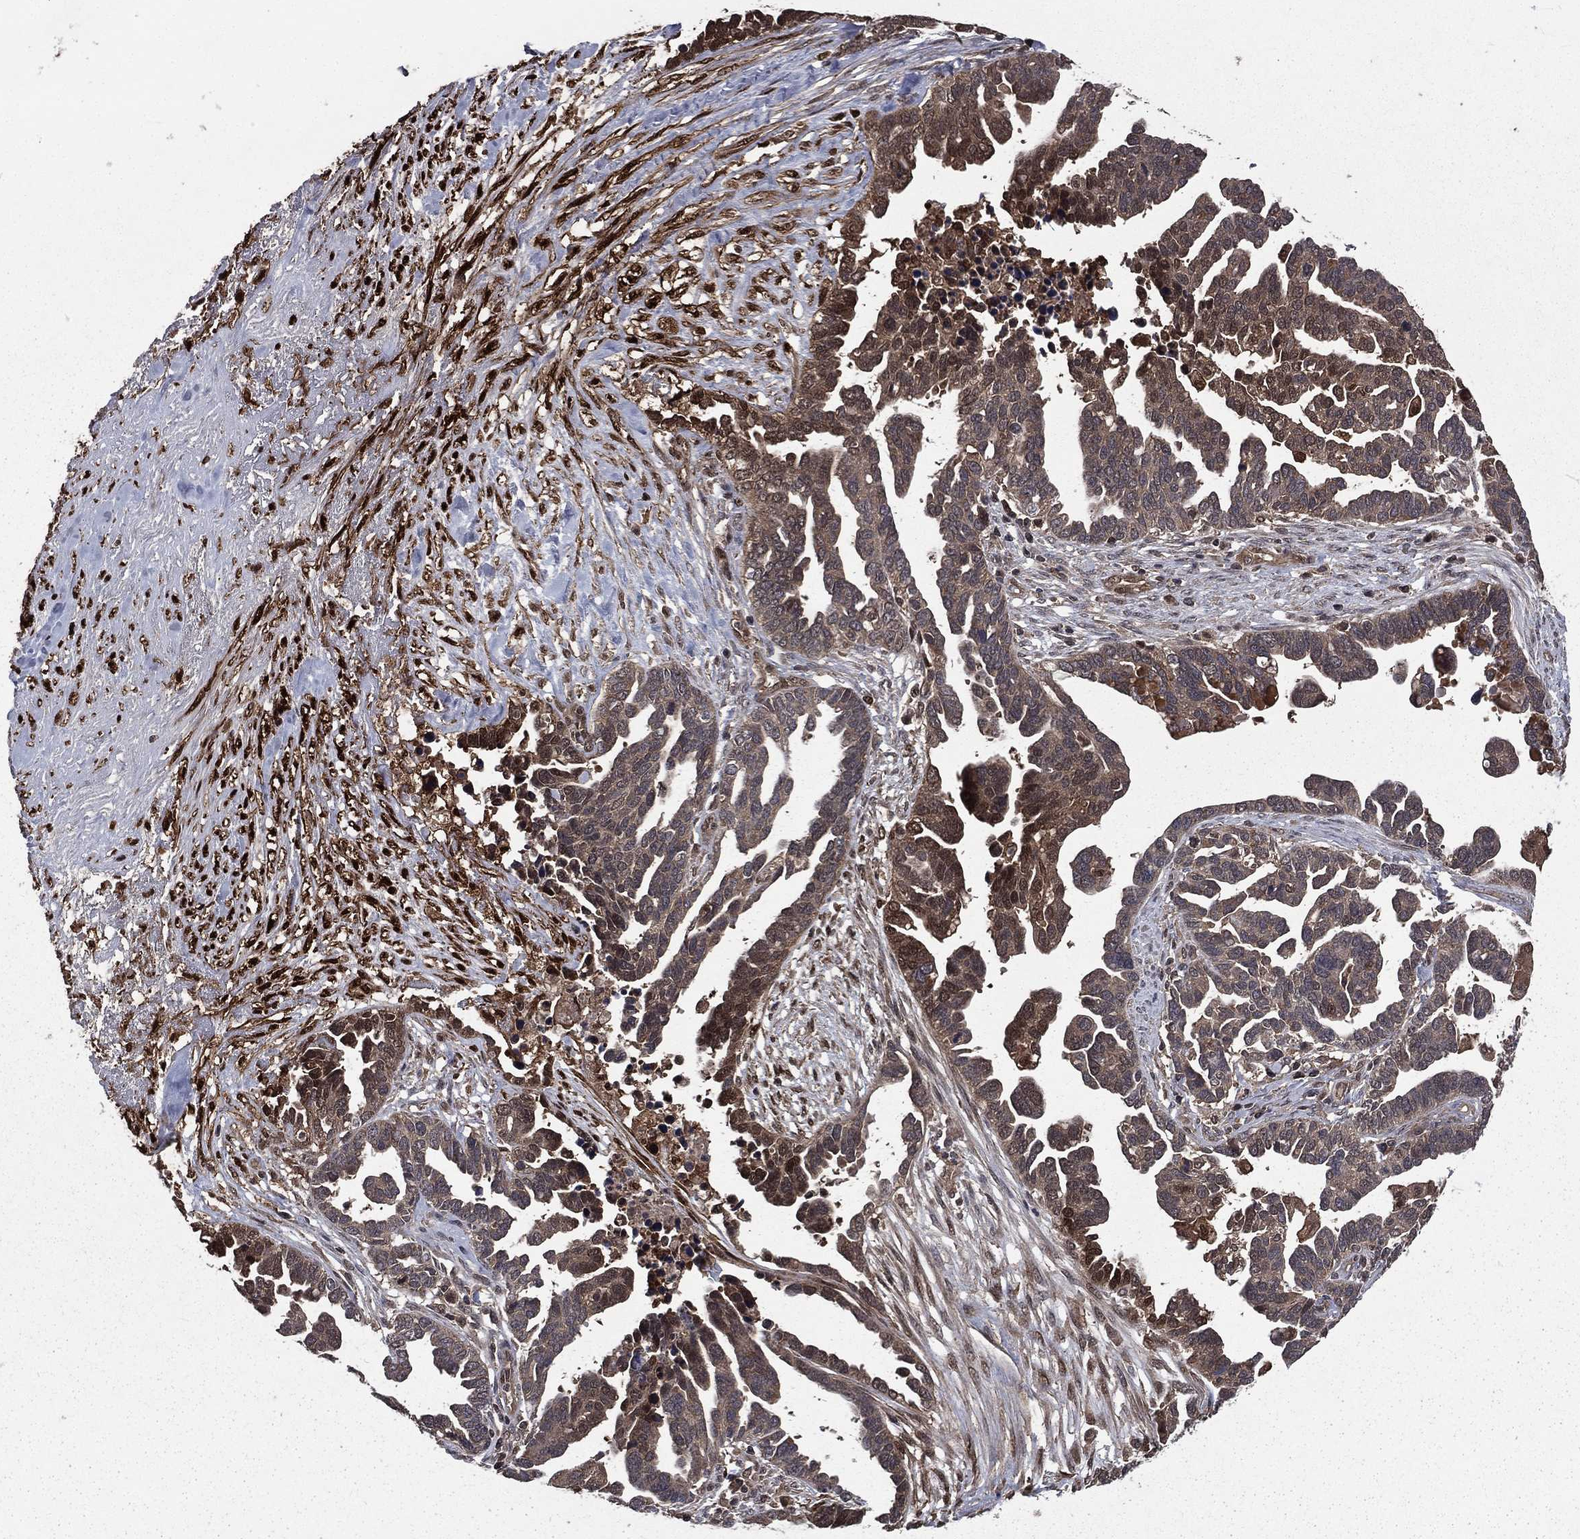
{"staining": {"intensity": "moderate", "quantity": "<25%", "location": "cytoplasmic/membranous,nuclear"}, "tissue": "ovarian cancer", "cell_type": "Tumor cells", "image_type": "cancer", "snomed": [{"axis": "morphology", "description": "Cystadenocarcinoma, serous, NOS"}, {"axis": "topography", "description": "Ovary"}], "caption": "IHC of human ovarian cancer (serous cystadenocarcinoma) displays low levels of moderate cytoplasmic/membranous and nuclear positivity in about <25% of tumor cells.", "gene": "FGD1", "patient": {"sex": "female", "age": 54}}